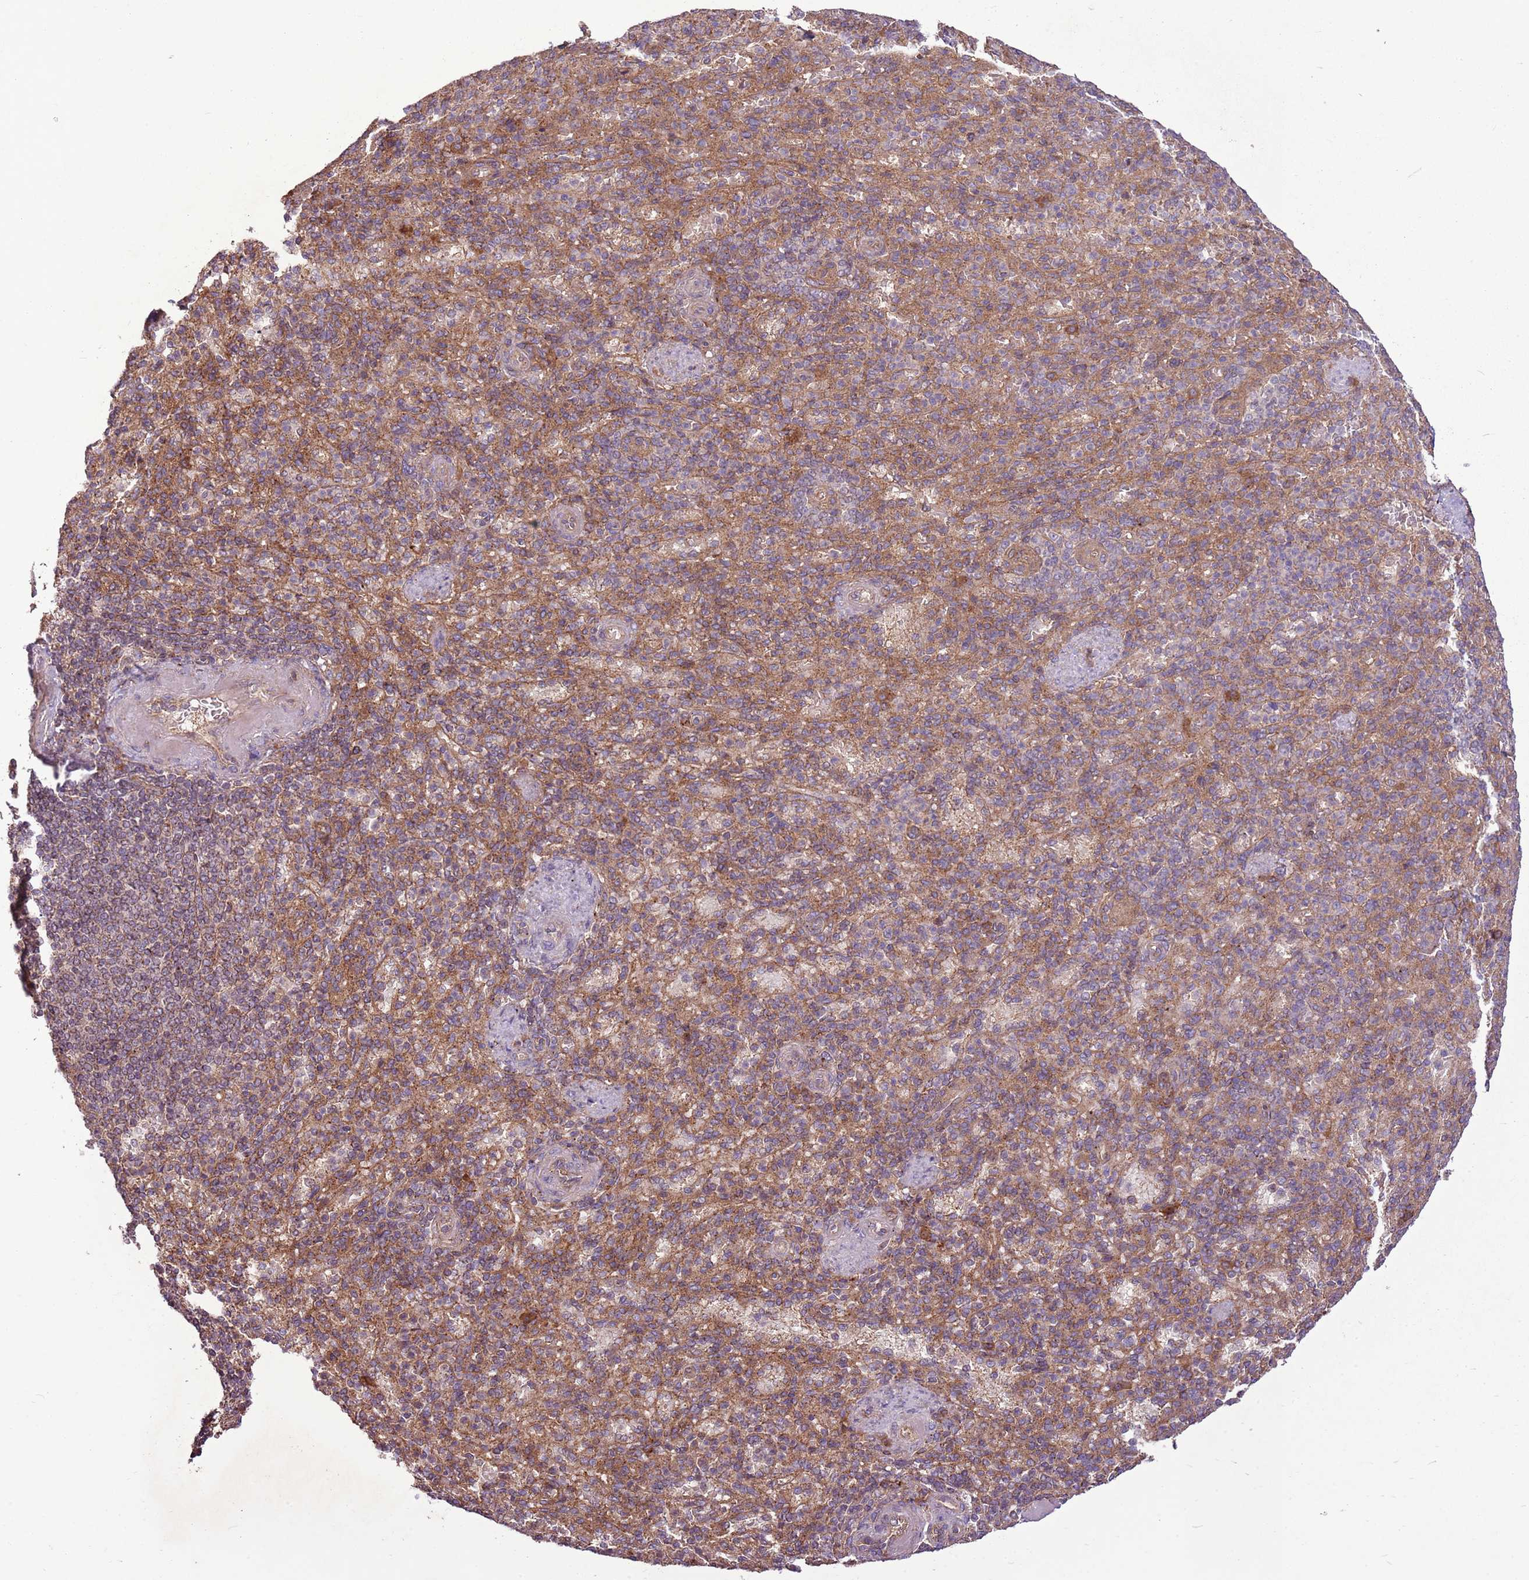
{"staining": {"intensity": "weak", "quantity": "25%-75%", "location": "cytoplasmic/membranous"}, "tissue": "spleen", "cell_type": "Cells in red pulp", "image_type": "normal", "snomed": [{"axis": "morphology", "description": "Normal tissue, NOS"}, {"axis": "topography", "description": "Spleen"}], "caption": "Weak cytoplasmic/membranous expression is identified in approximately 25%-75% of cells in red pulp in unremarkable spleen.", "gene": "ANKRD24", "patient": {"sex": "female", "age": 74}}